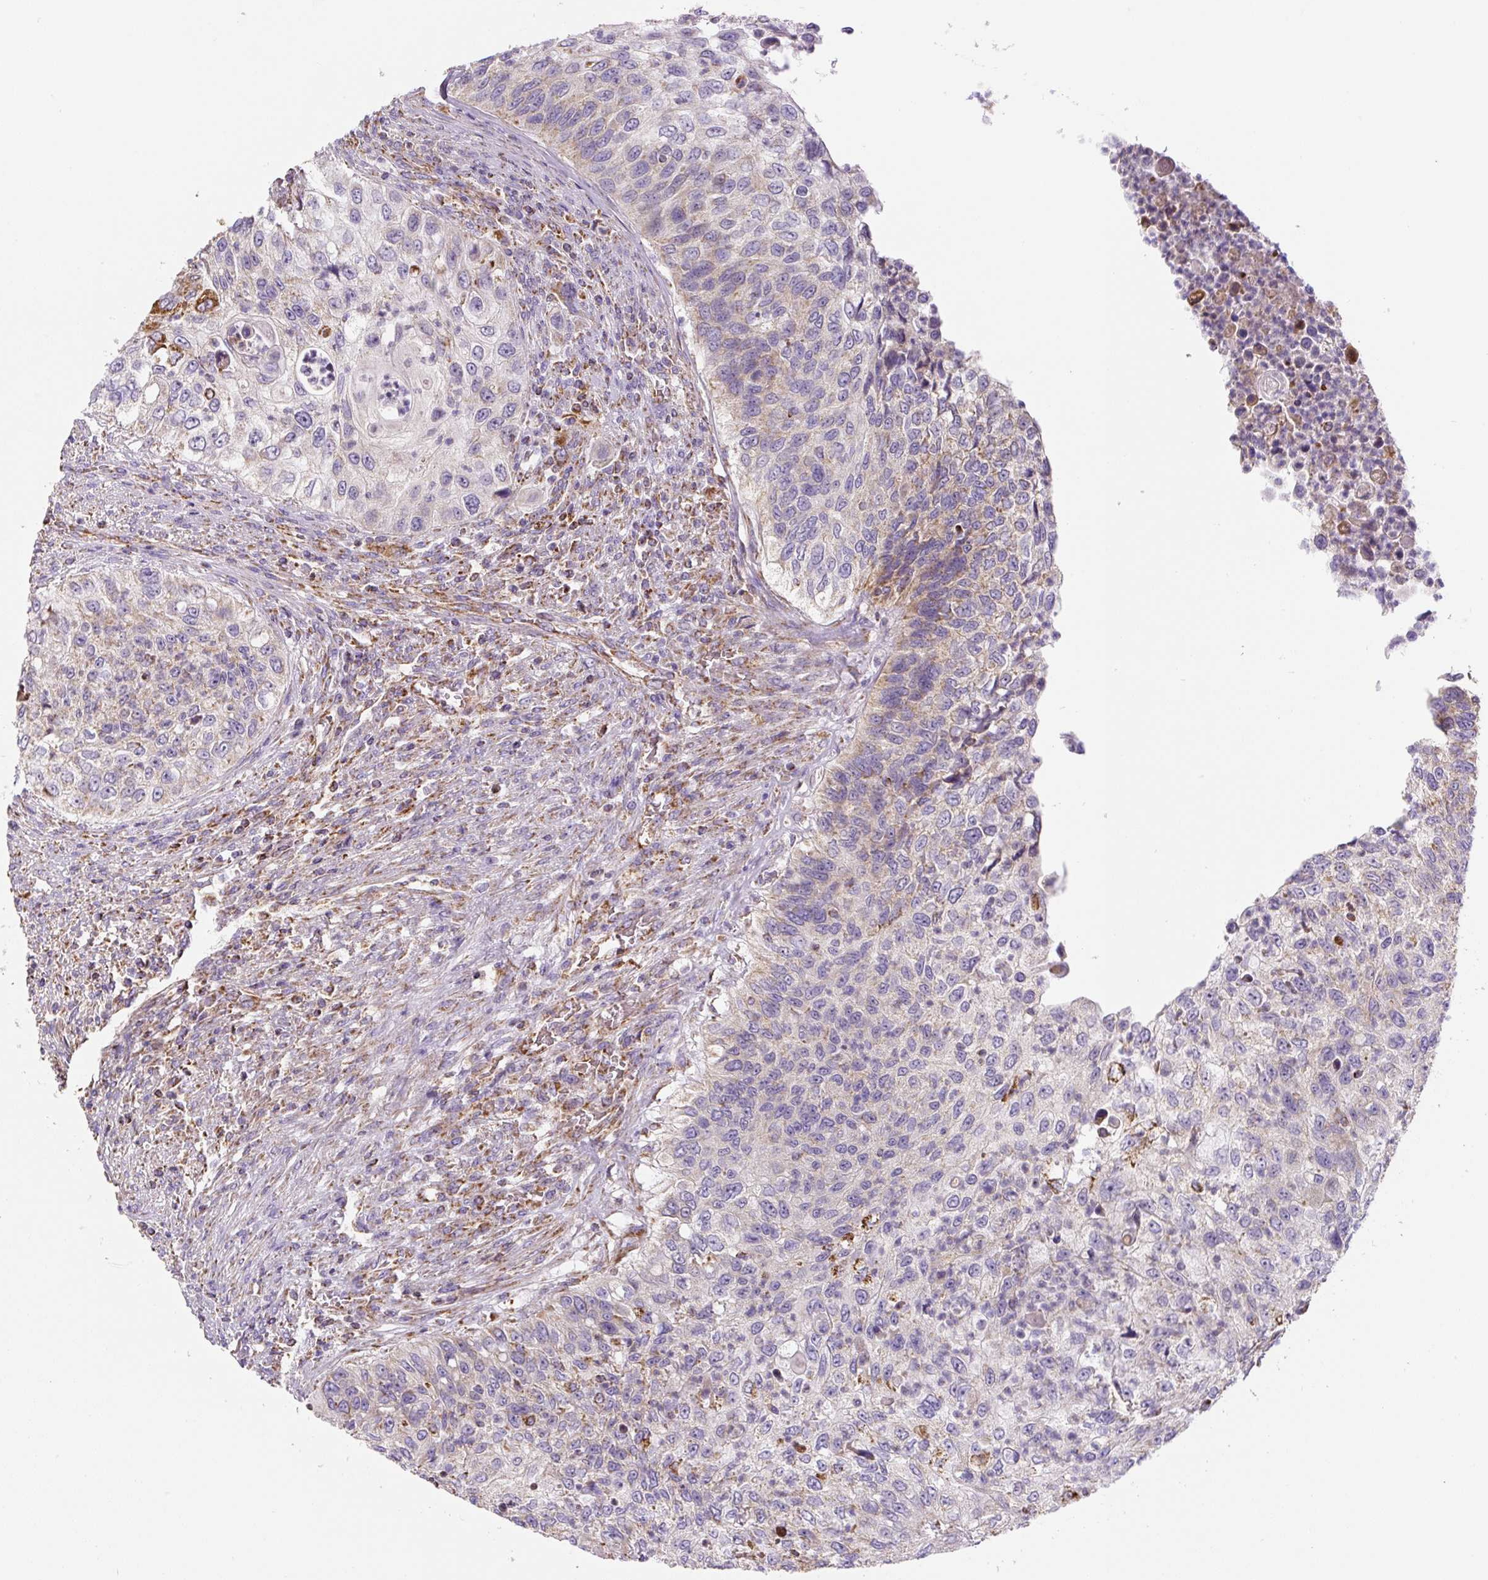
{"staining": {"intensity": "moderate", "quantity": "<25%", "location": "cytoplasmic/membranous"}, "tissue": "urothelial cancer", "cell_type": "Tumor cells", "image_type": "cancer", "snomed": [{"axis": "morphology", "description": "Urothelial carcinoma, High grade"}, {"axis": "topography", "description": "Urinary bladder"}], "caption": "A photomicrograph of human high-grade urothelial carcinoma stained for a protein displays moderate cytoplasmic/membranous brown staining in tumor cells.", "gene": "MT-CO2", "patient": {"sex": "female", "age": 60}}